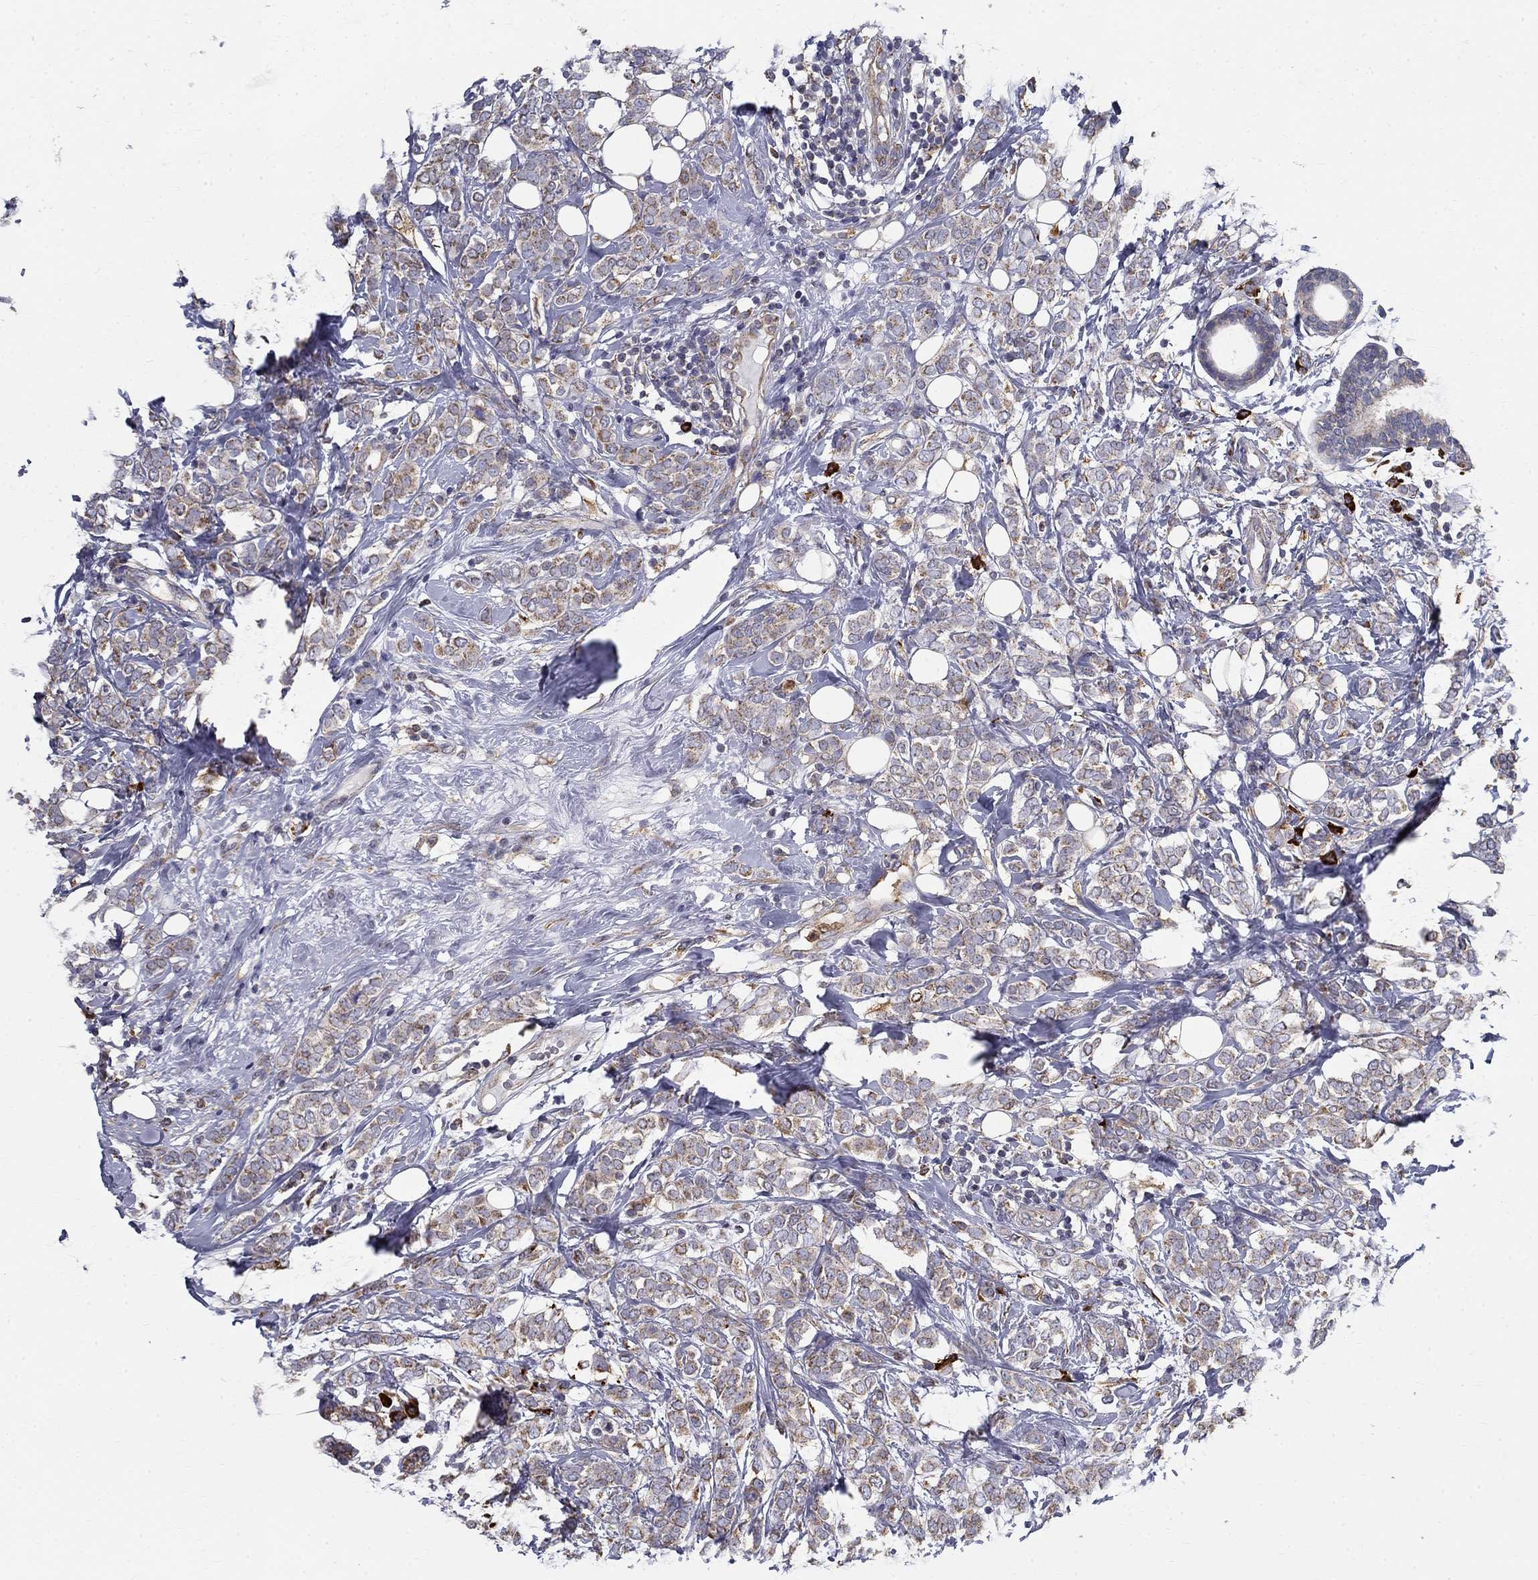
{"staining": {"intensity": "moderate", "quantity": "25%-75%", "location": "cytoplasmic/membranous"}, "tissue": "breast cancer", "cell_type": "Tumor cells", "image_type": "cancer", "snomed": [{"axis": "morphology", "description": "Lobular carcinoma"}, {"axis": "topography", "description": "Breast"}], "caption": "DAB (3,3'-diaminobenzidine) immunohistochemical staining of human lobular carcinoma (breast) demonstrates moderate cytoplasmic/membranous protein staining in about 25%-75% of tumor cells.", "gene": "PRDX4", "patient": {"sex": "female", "age": 49}}